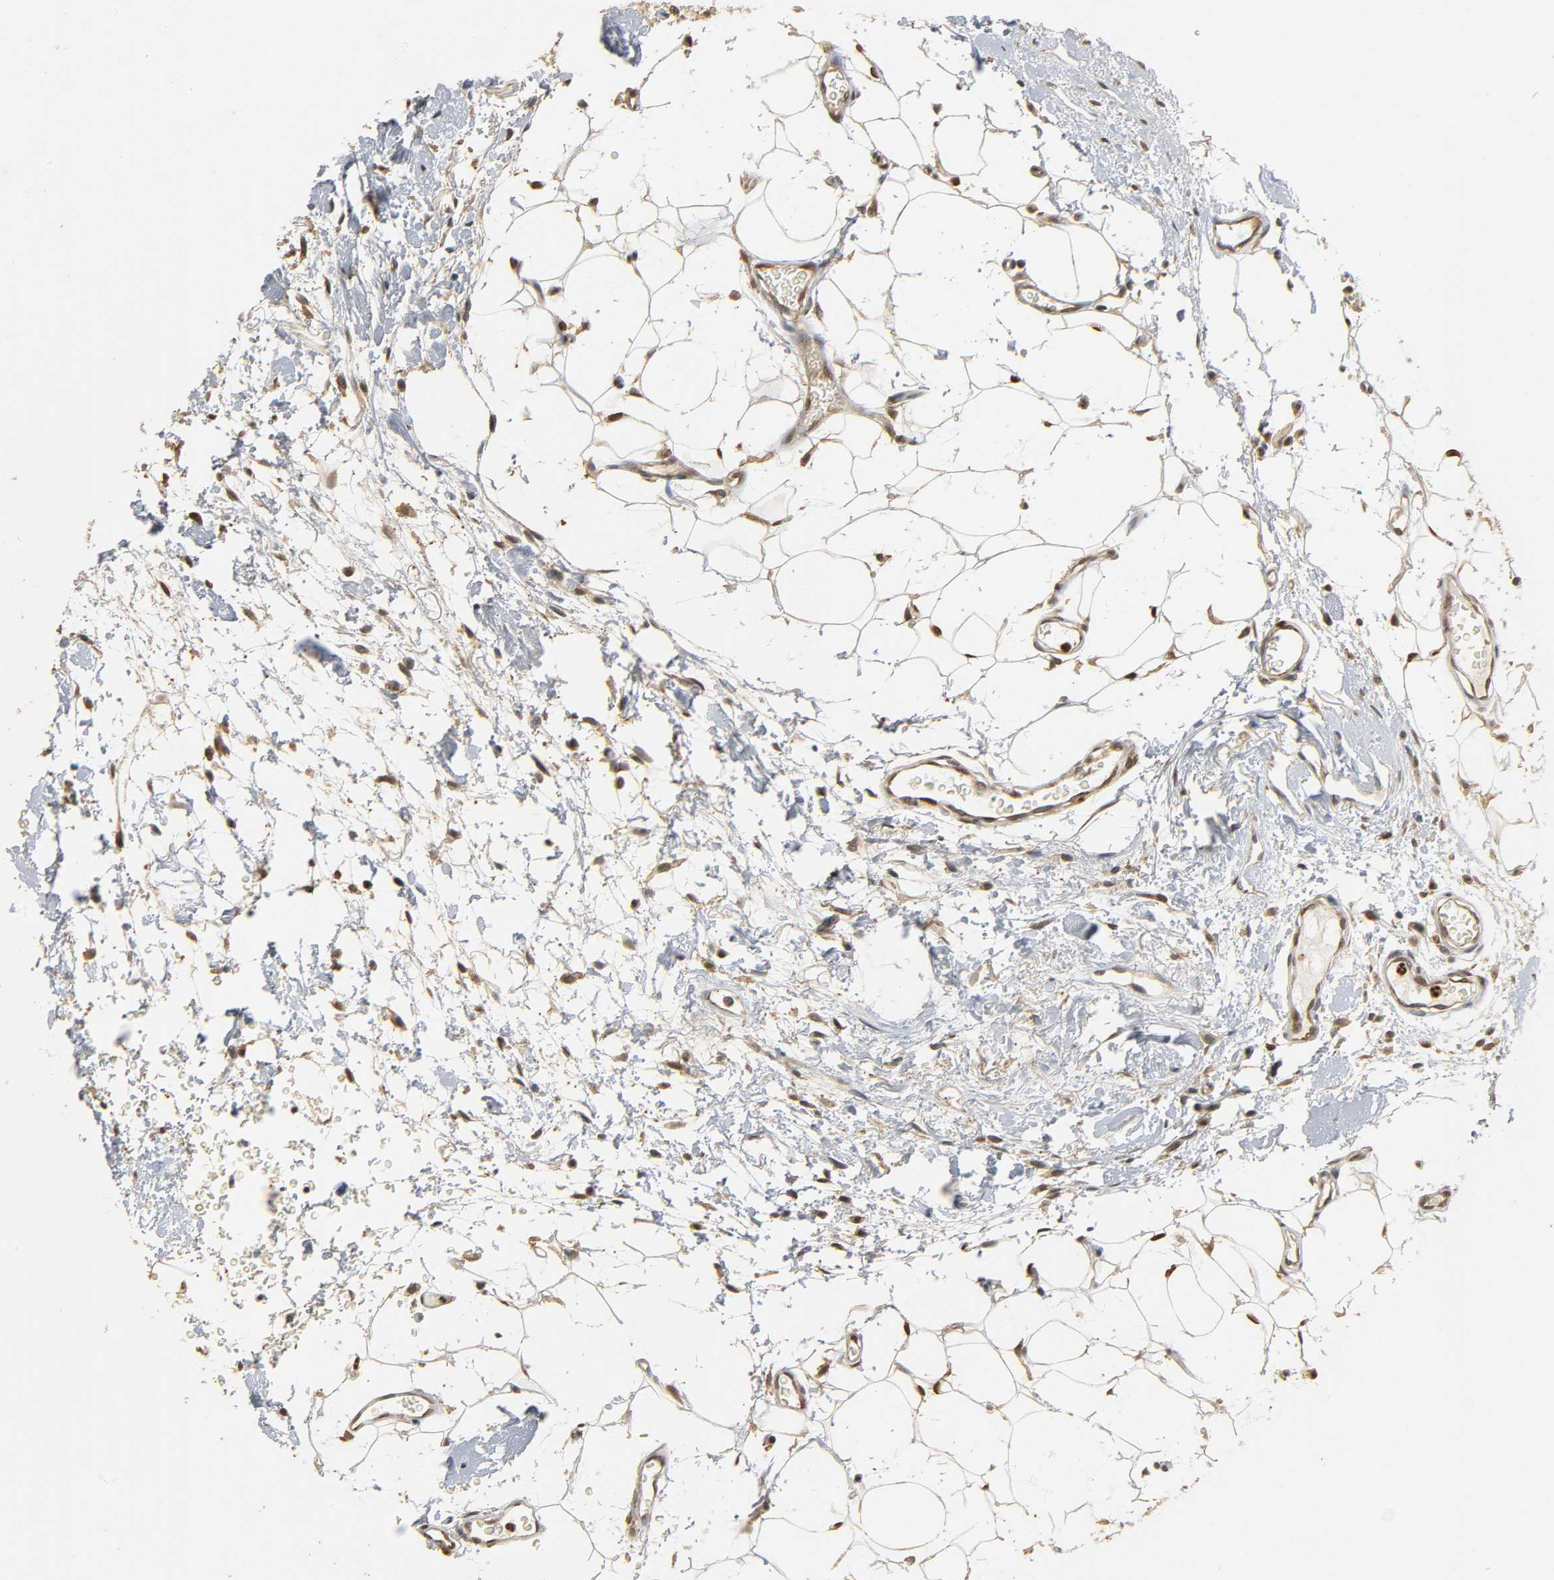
{"staining": {"intensity": "moderate", "quantity": "25%-75%", "location": "cytoplasmic/membranous,nuclear"}, "tissue": "breast cancer", "cell_type": "Tumor cells", "image_type": "cancer", "snomed": [{"axis": "morphology", "description": "Duct carcinoma"}, {"axis": "topography", "description": "Breast"}], "caption": "This photomicrograph shows immunohistochemistry staining of breast cancer, with medium moderate cytoplasmic/membranous and nuclear staining in approximately 25%-75% of tumor cells.", "gene": "ZFPM2", "patient": {"sex": "female", "age": 87}}